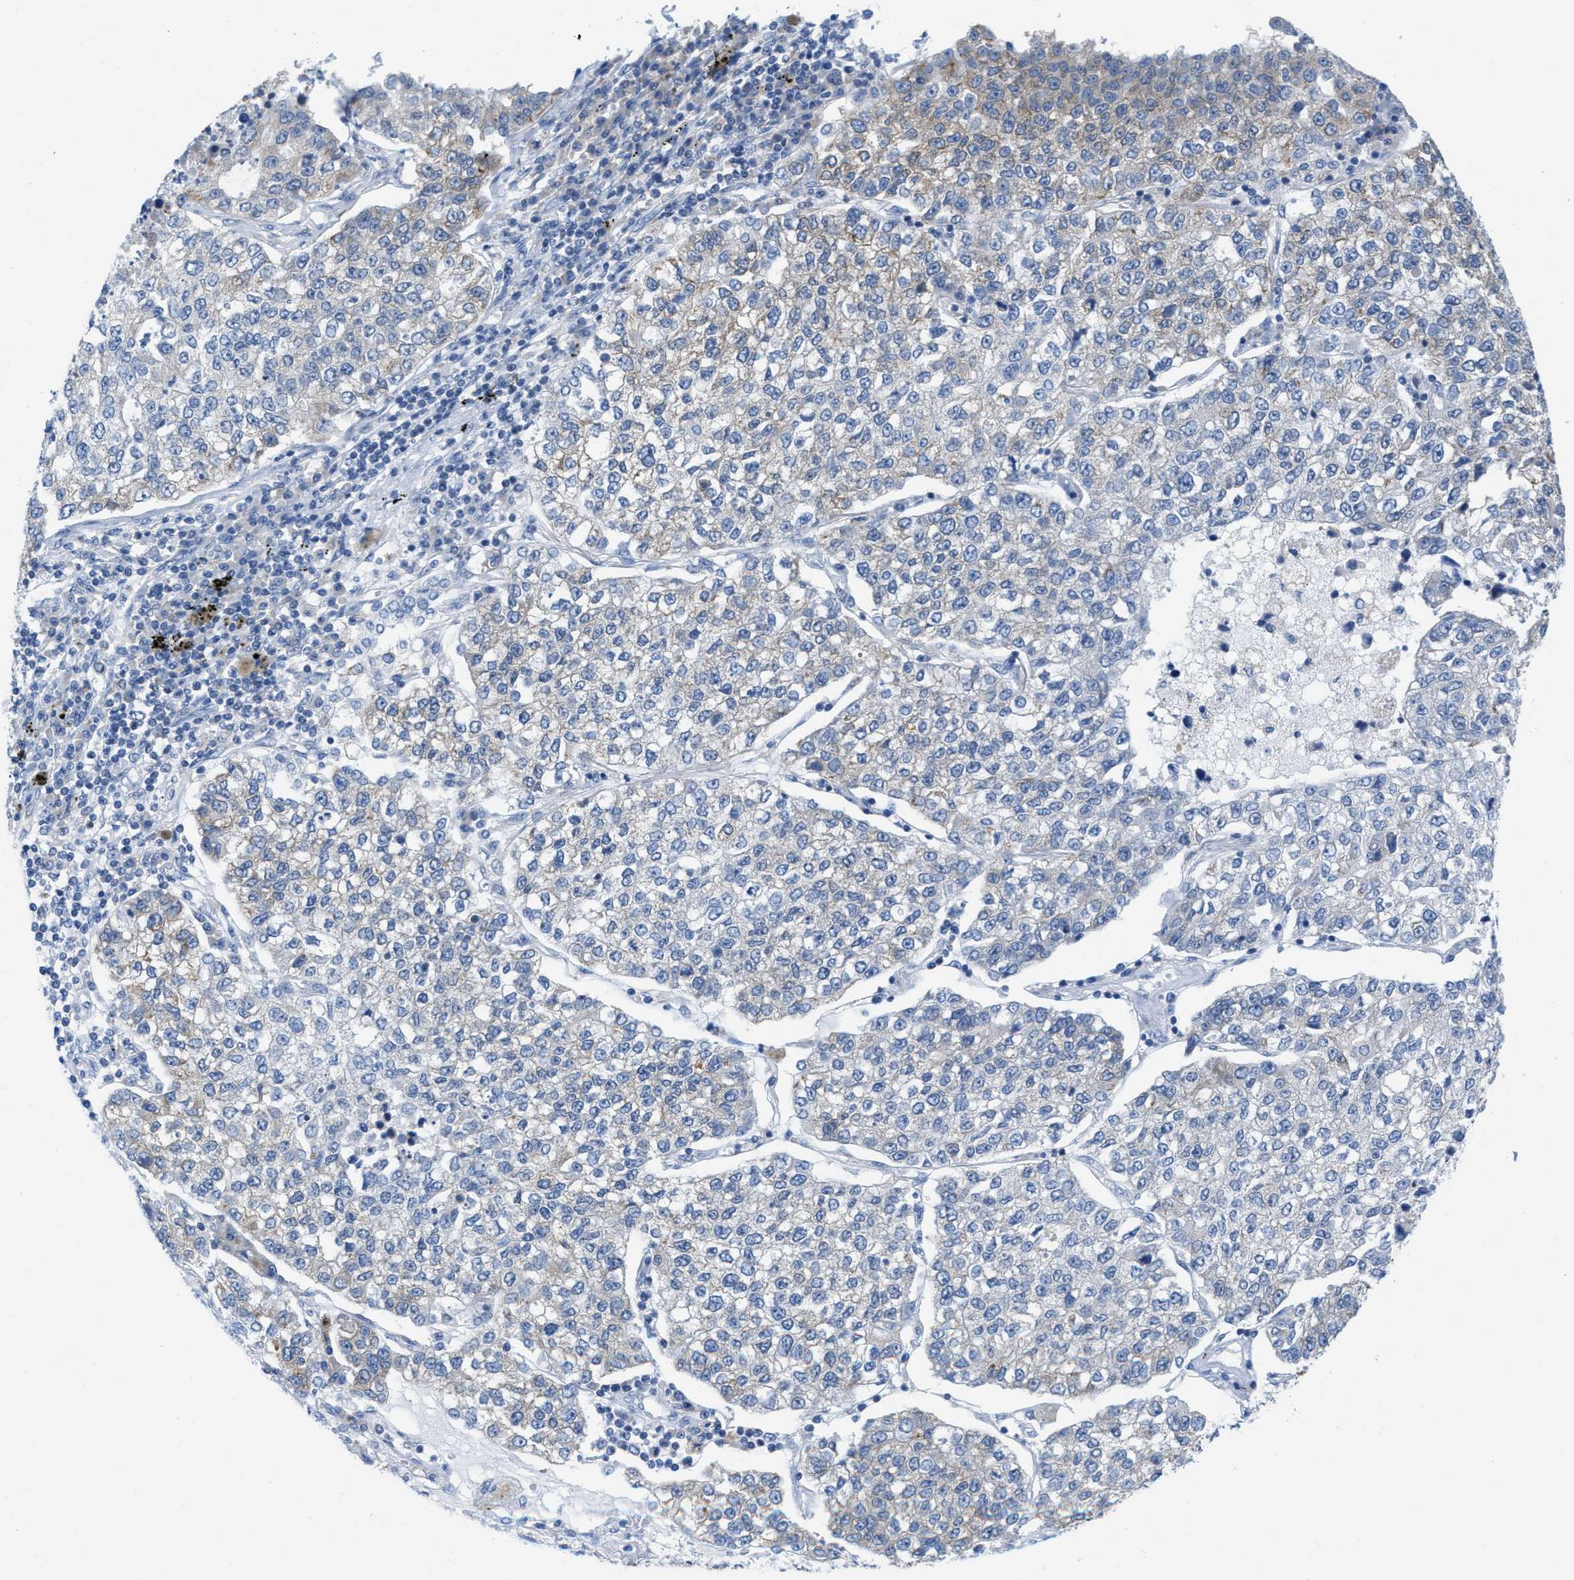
{"staining": {"intensity": "negative", "quantity": "none", "location": "none"}, "tissue": "lung cancer", "cell_type": "Tumor cells", "image_type": "cancer", "snomed": [{"axis": "morphology", "description": "Adenocarcinoma, NOS"}, {"axis": "topography", "description": "Lung"}], "caption": "Image shows no significant protein positivity in tumor cells of adenocarcinoma (lung).", "gene": "PTDSS1", "patient": {"sex": "male", "age": 49}}